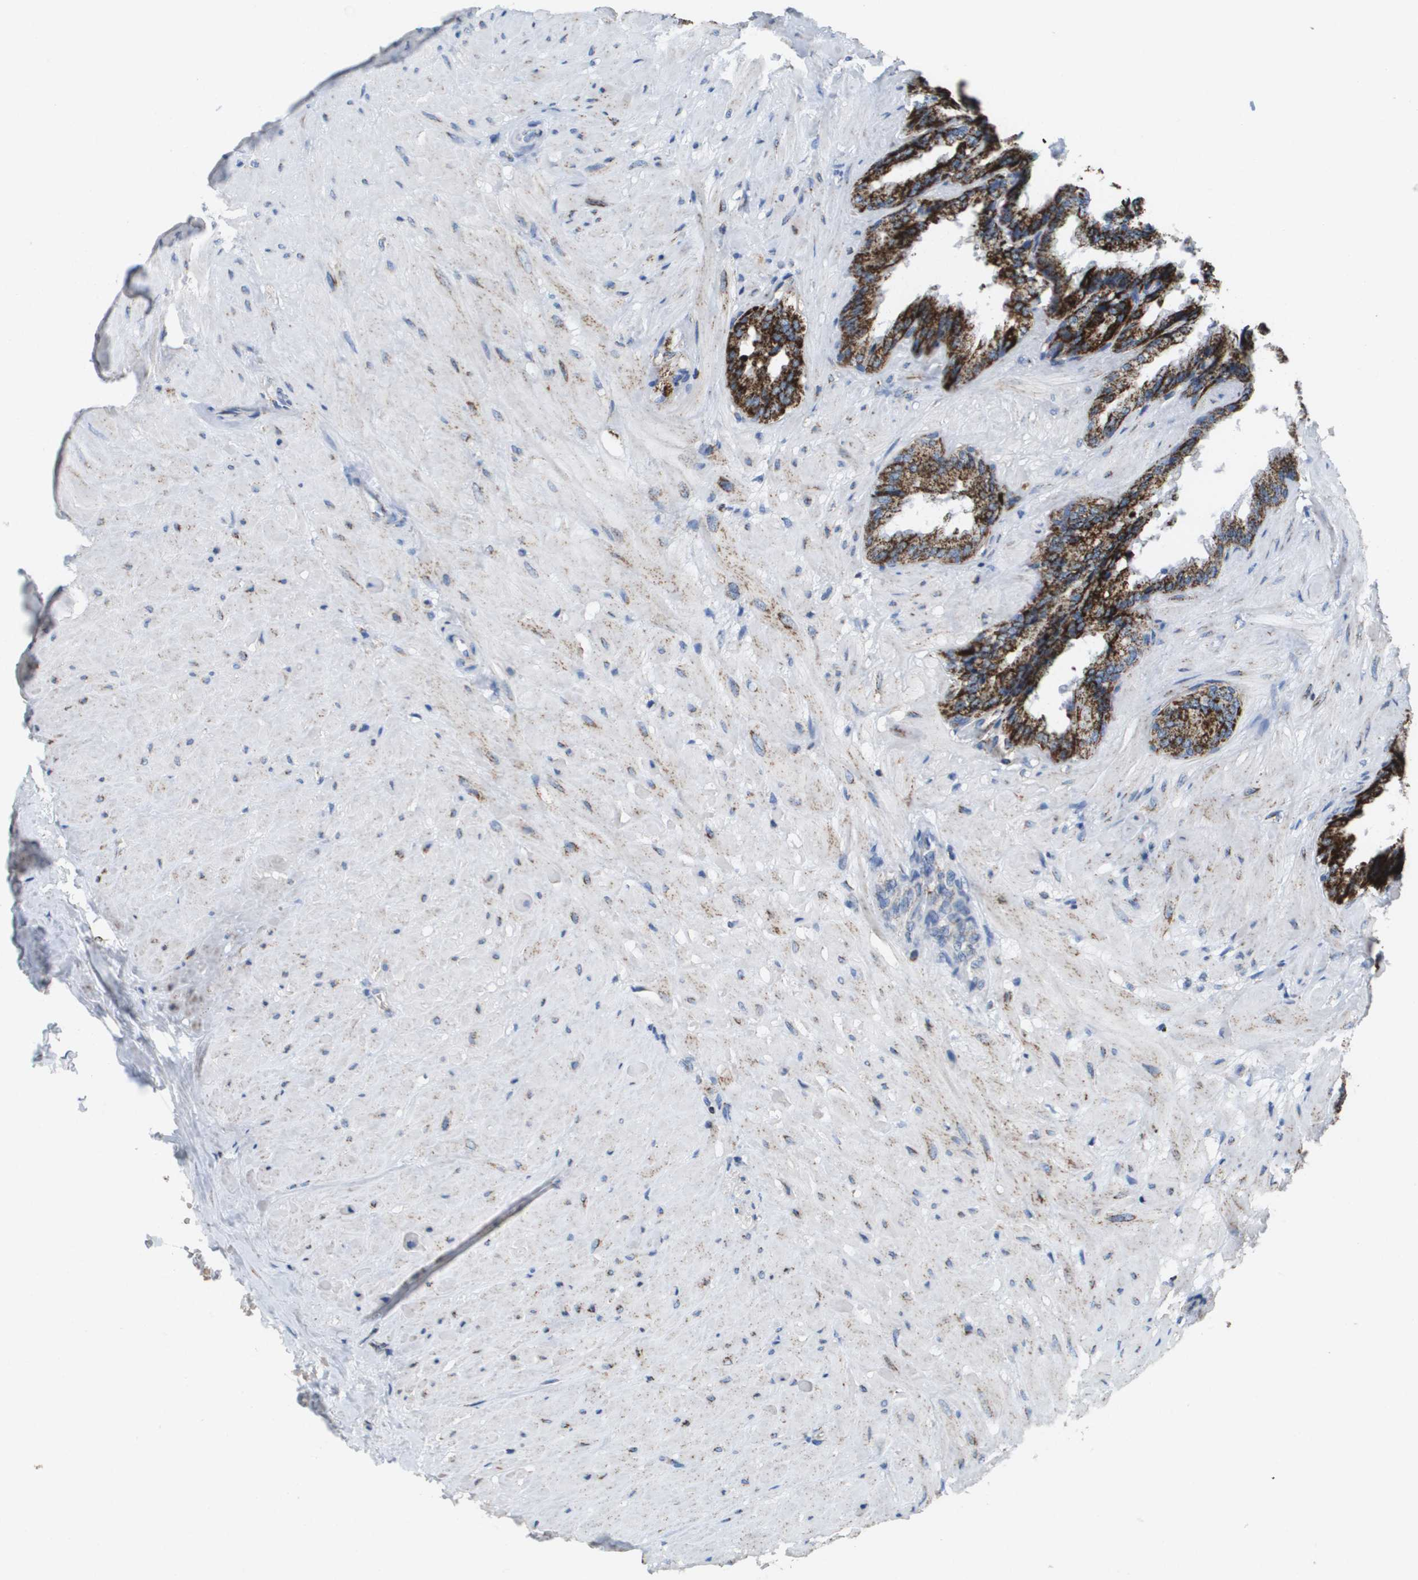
{"staining": {"intensity": "strong", "quantity": ">75%", "location": "cytoplasmic/membranous"}, "tissue": "seminal vesicle", "cell_type": "Glandular cells", "image_type": "normal", "snomed": [{"axis": "morphology", "description": "Normal tissue, NOS"}, {"axis": "topography", "description": "Seminal veicle"}], "caption": "IHC image of unremarkable human seminal vesicle stained for a protein (brown), which reveals high levels of strong cytoplasmic/membranous expression in about >75% of glandular cells.", "gene": "ATP5F1B", "patient": {"sex": "male", "age": 46}}